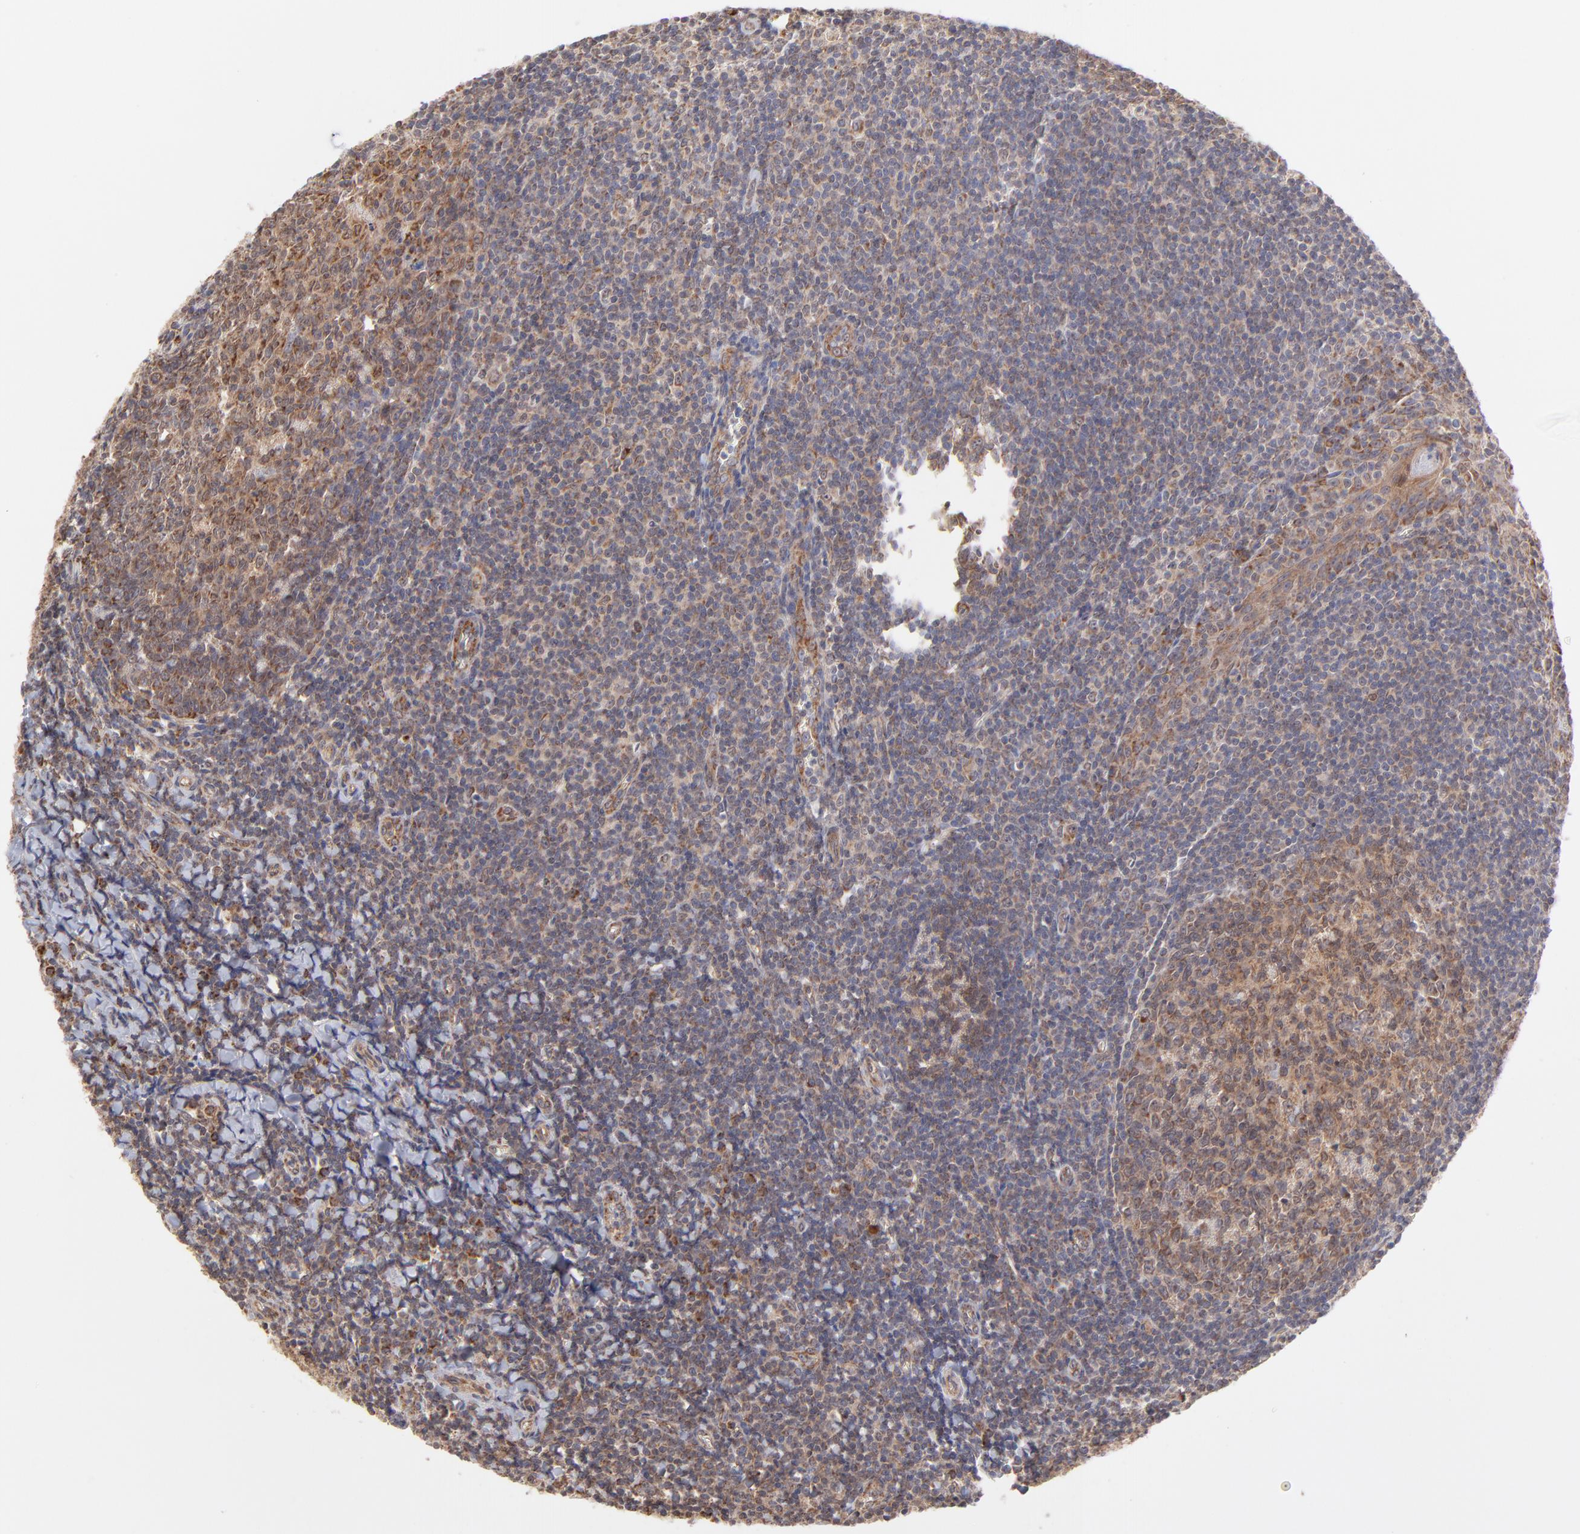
{"staining": {"intensity": "strong", "quantity": ">75%", "location": "cytoplasmic/membranous"}, "tissue": "tonsil", "cell_type": "Germinal center cells", "image_type": "normal", "snomed": [{"axis": "morphology", "description": "Normal tissue, NOS"}, {"axis": "topography", "description": "Tonsil"}], "caption": "Strong cytoplasmic/membranous positivity is present in about >75% of germinal center cells in unremarkable tonsil.", "gene": "UBE2H", "patient": {"sex": "male", "age": 31}}